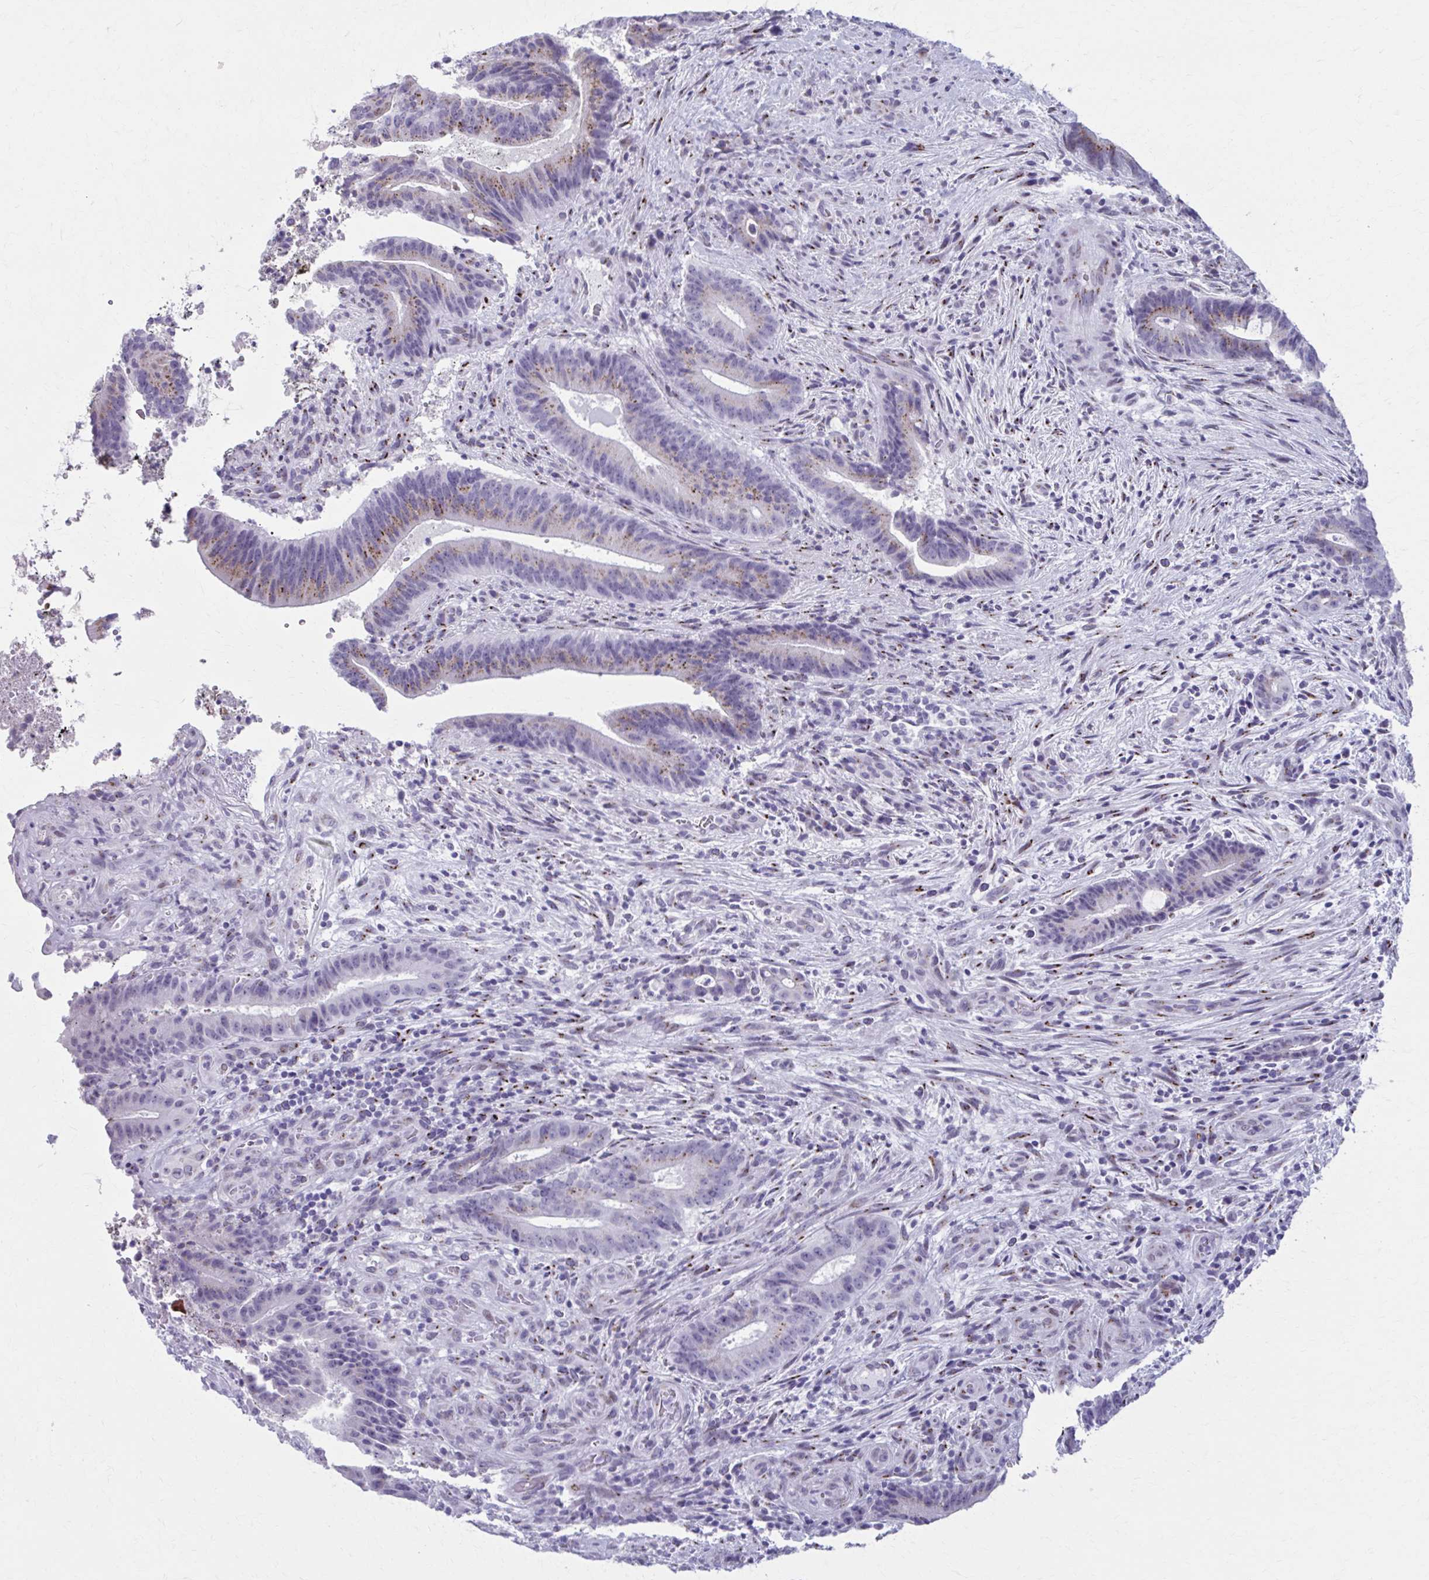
{"staining": {"intensity": "moderate", "quantity": "<25%", "location": "cytoplasmic/membranous"}, "tissue": "colorectal cancer", "cell_type": "Tumor cells", "image_type": "cancer", "snomed": [{"axis": "morphology", "description": "Adenocarcinoma, NOS"}, {"axis": "topography", "description": "Colon"}], "caption": "Brown immunohistochemical staining in colorectal cancer displays moderate cytoplasmic/membranous staining in approximately <25% of tumor cells. The staining was performed using DAB, with brown indicating positive protein expression. Nuclei are stained blue with hematoxylin.", "gene": "ZNF682", "patient": {"sex": "female", "age": 43}}